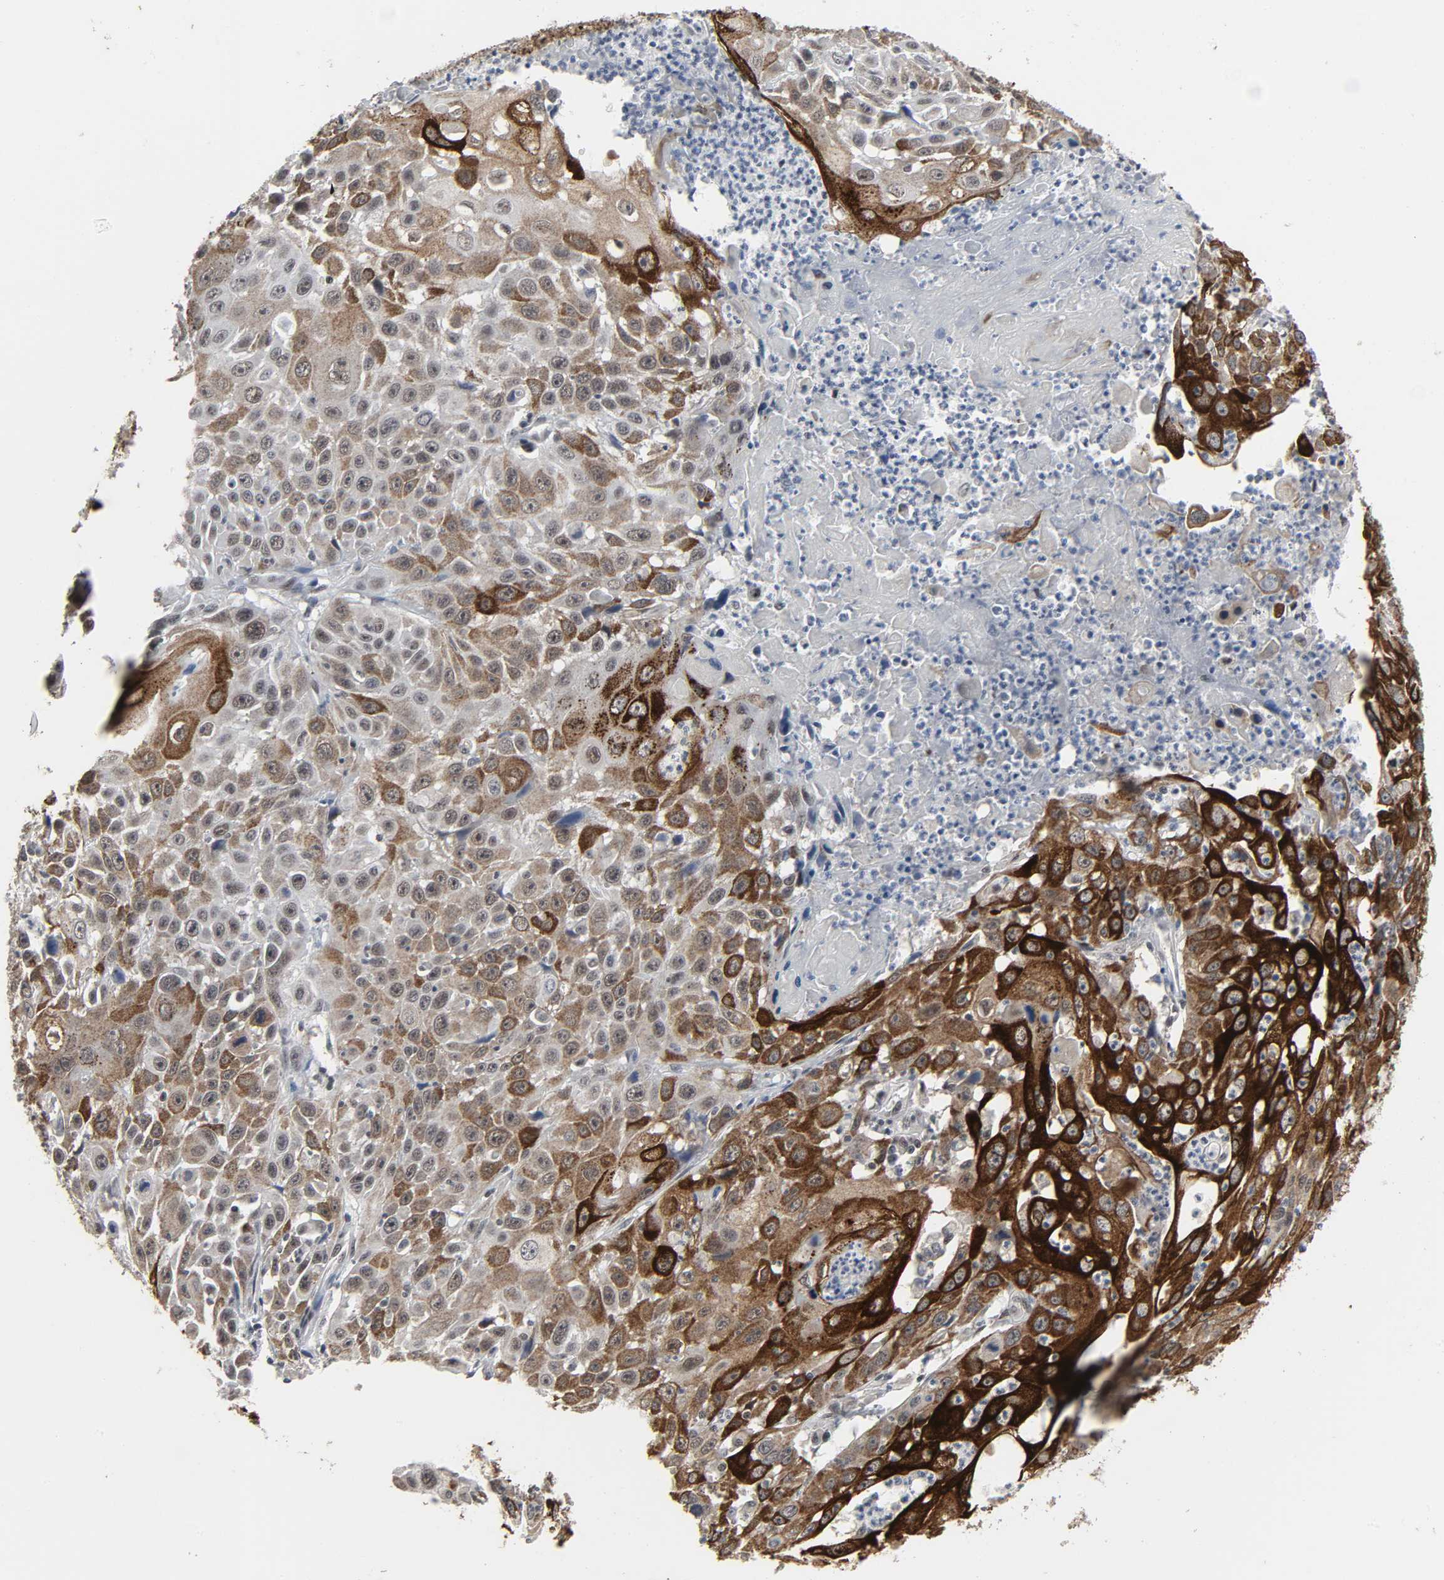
{"staining": {"intensity": "strong", "quantity": "25%-75%", "location": "cytoplasmic/membranous"}, "tissue": "cervical cancer", "cell_type": "Tumor cells", "image_type": "cancer", "snomed": [{"axis": "morphology", "description": "Squamous cell carcinoma, NOS"}, {"axis": "topography", "description": "Cervix"}], "caption": "Brown immunohistochemical staining in human cervical squamous cell carcinoma displays strong cytoplasmic/membranous expression in approximately 25%-75% of tumor cells.", "gene": "MUC1", "patient": {"sex": "female", "age": 39}}